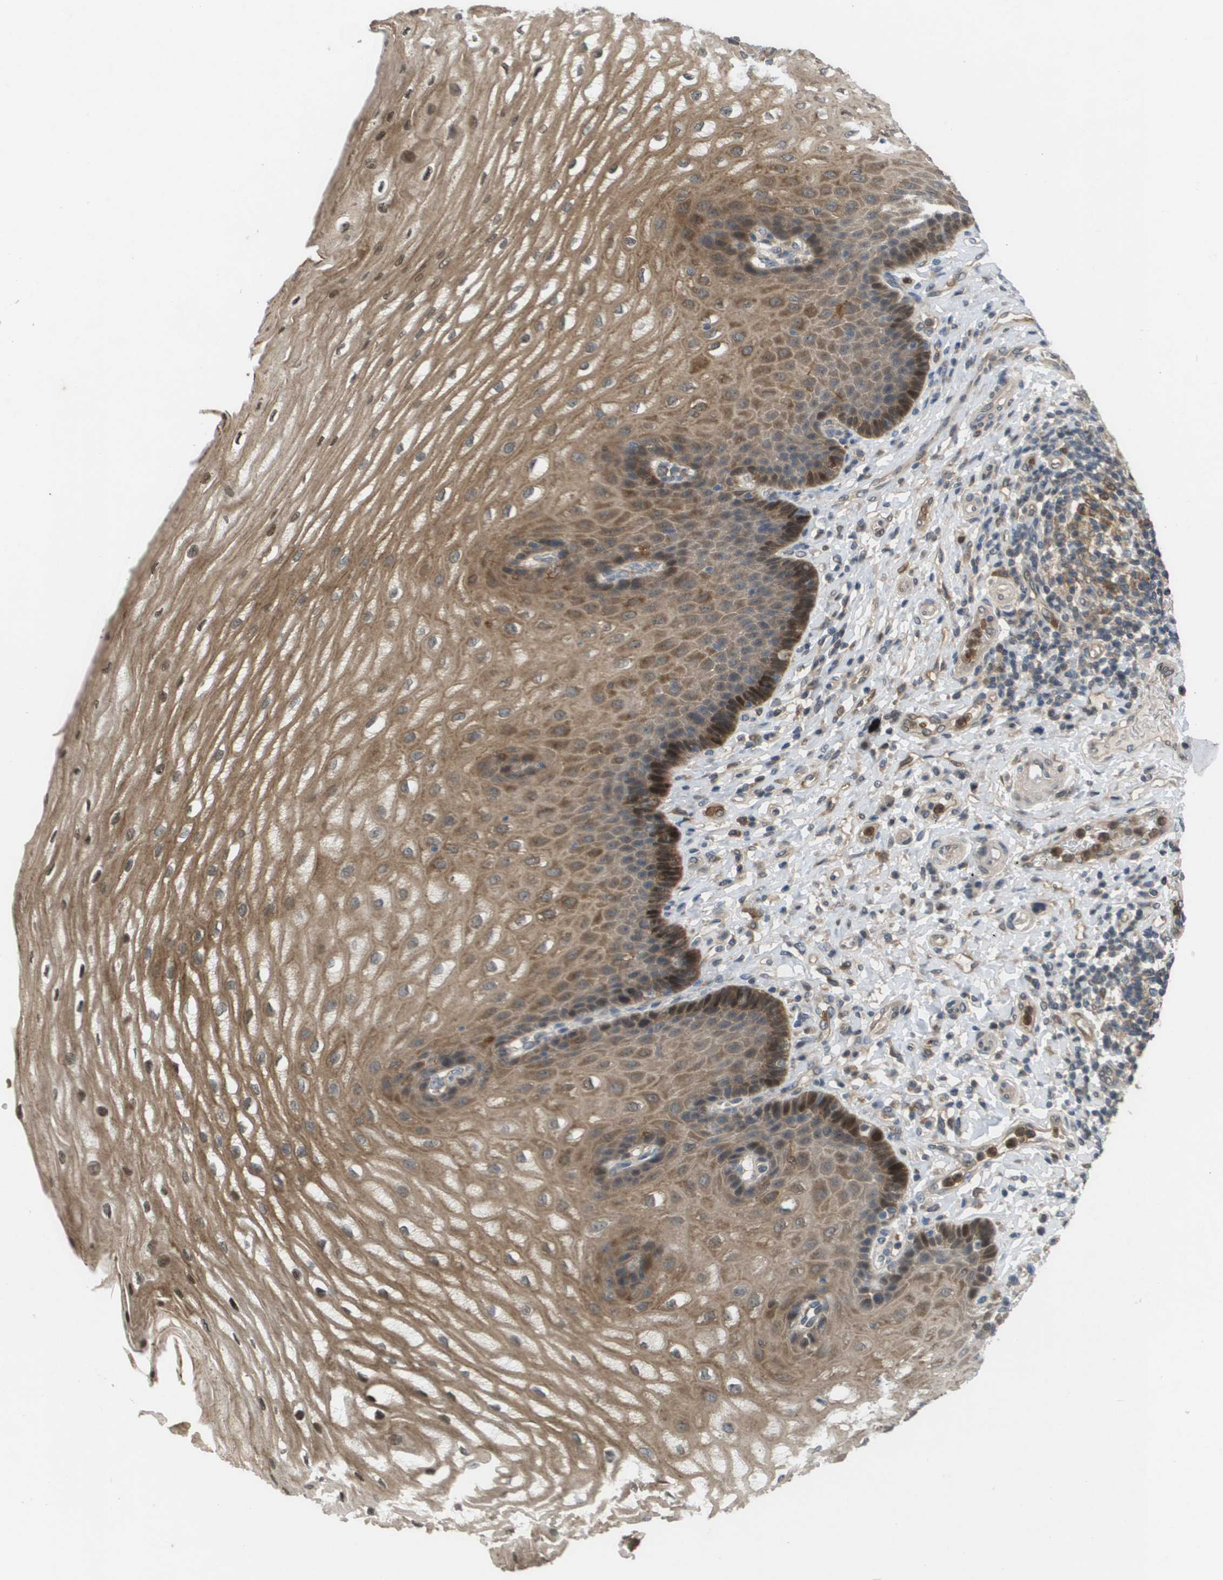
{"staining": {"intensity": "moderate", "quantity": ">75%", "location": "cytoplasmic/membranous,nuclear"}, "tissue": "esophagus", "cell_type": "Squamous epithelial cells", "image_type": "normal", "snomed": [{"axis": "morphology", "description": "Normal tissue, NOS"}, {"axis": "topography", "description": "Esophagus"}], "caption": "A brown stain highlights moderate cytoplasmic/membranous,nuclear staining of a protein in squamous epithelial cells of benign esophagus.", "gene": "PALD1", "patient": {"sex": "male", "age": 54}}